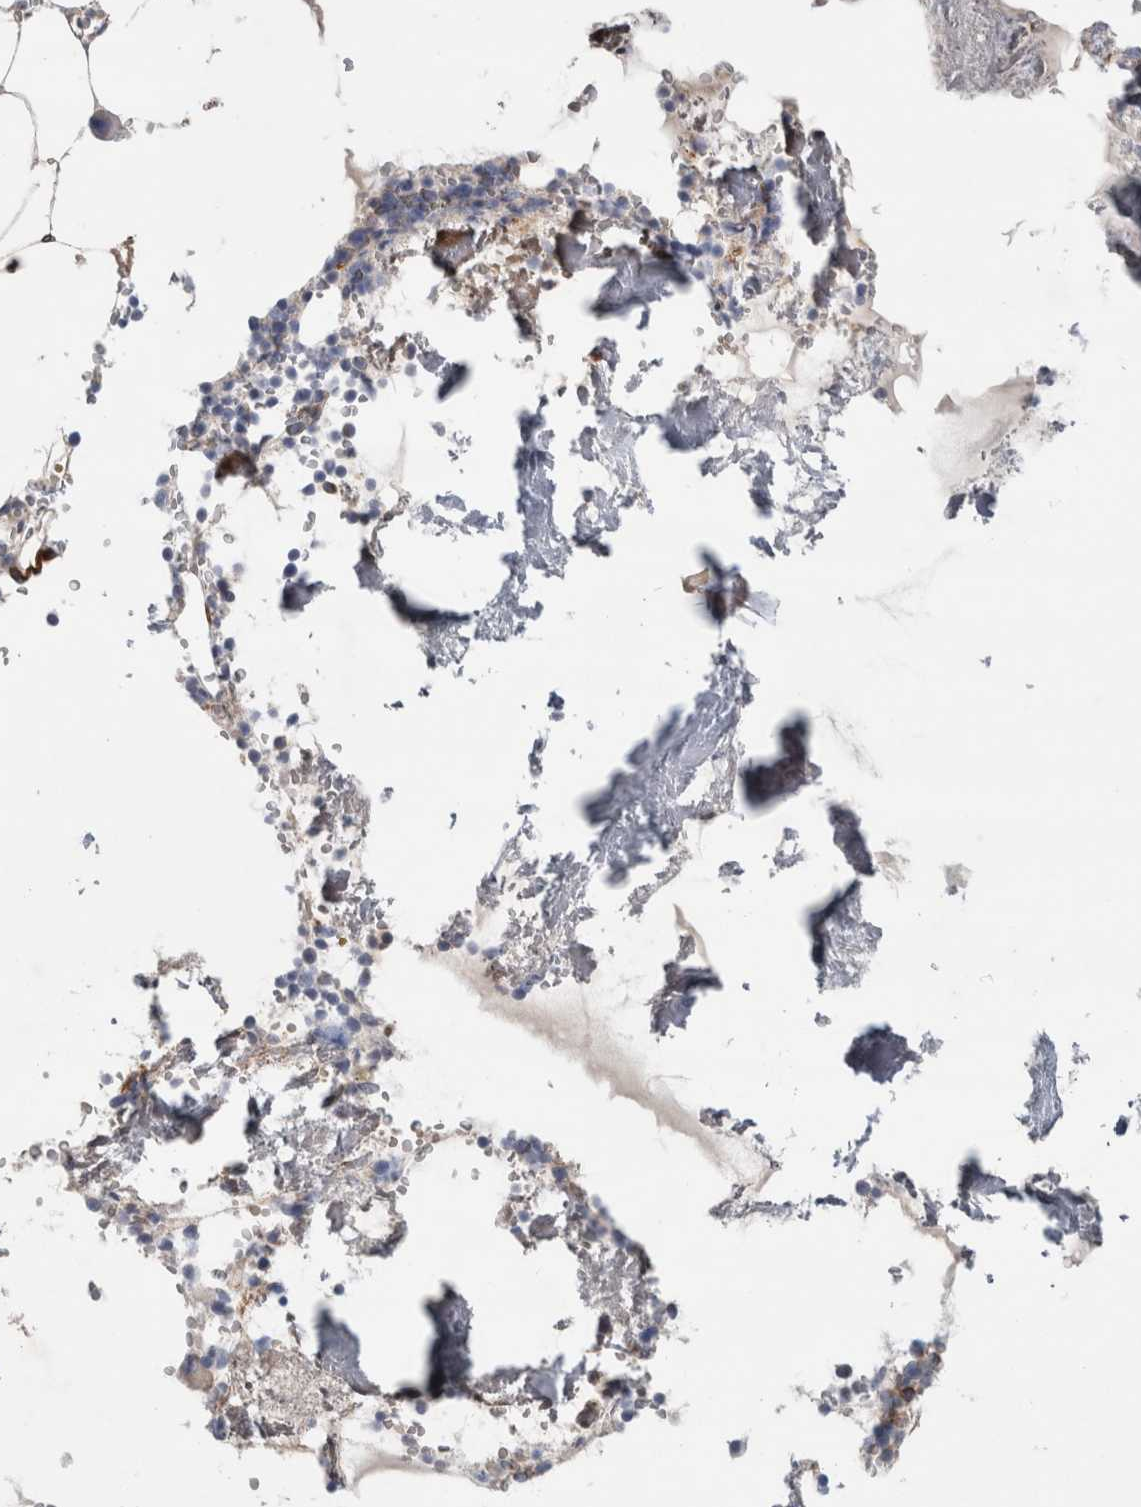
{"staining": {"intensity": "moderate", "quantity": "<25%", "location": "cytoplasmic/membranous"}, "tissue": "bone marrow", "cell_type": "Hematopoietic cells", "image_type": "normal", "snomed": [{"axis": "morphology", "description": "Normal tissue, NOS"}, {"axis": "topography", "description": "Bone marrow"}], "caption": "IHC histopathology image of unremarkable bone marrow stained for a protein (brown), which shows low levels of moderate cytoplasmic/membranous staining in about <25% of hematopoietic cells.", "gene": "BCAM", "patient": {"sex": "male", "age": 70}}